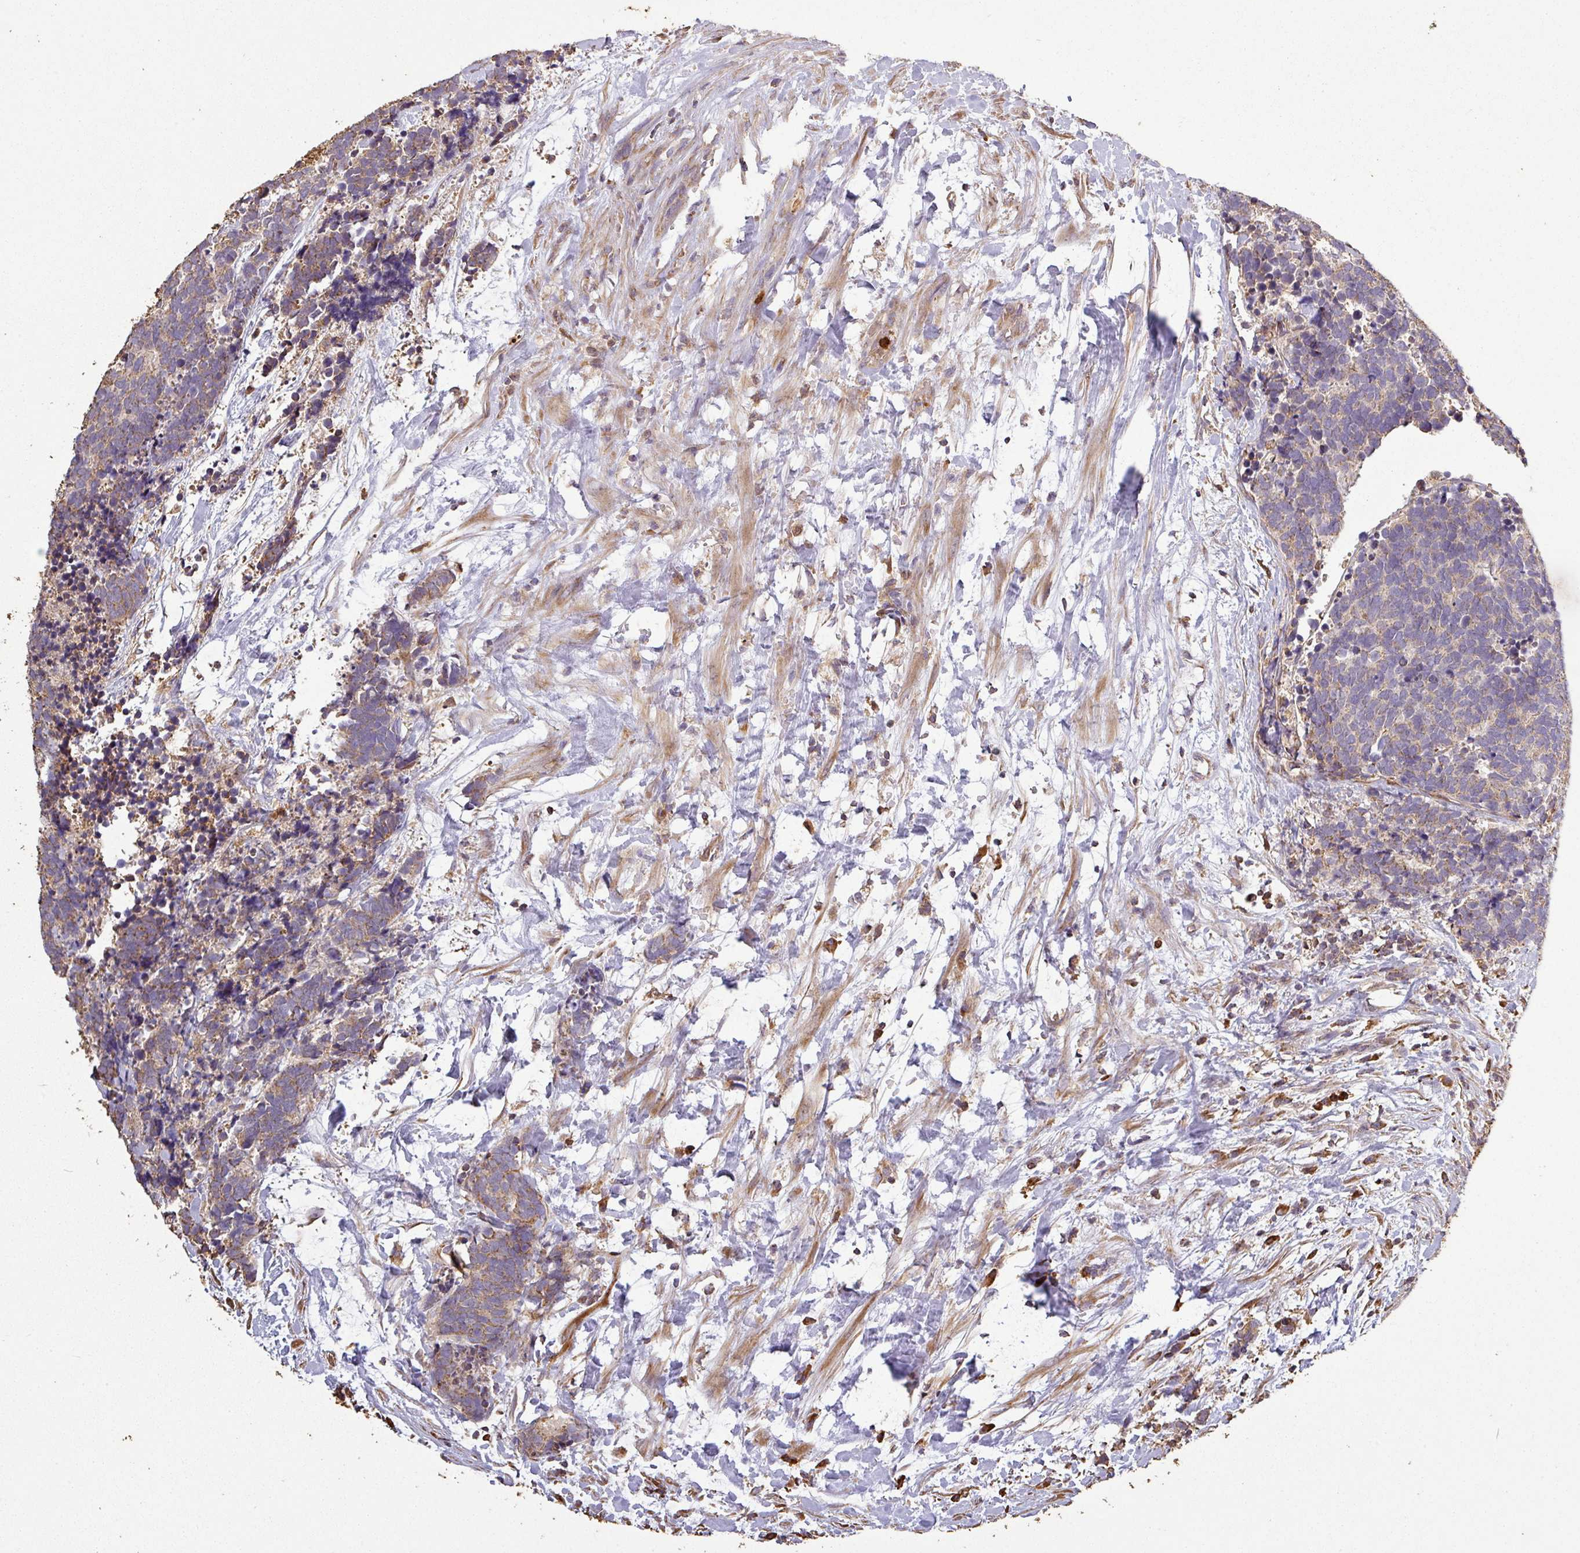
{"staining": {"intensity": "moderate", "quantity": ">75%", "location": "cytoplasmic/membranous"}, "tissue": "carcinoid", "cell_type": "Tumor cells", "image_type": "cancer", "snomed": [{"axis": "morphology", "description": "Carcinoma, NOS"}, {"axis": "morphology", "description": "Carcinoid, malignant, NOS"}, {"axis": "topography", "description": "Prostate"}], "caption": "Protein staining reveals moderate cytoplasmic/membranous expression in about >75% of tumor cells in carcinoid. The staining was performed using DAB to visualize the protein expression in brown, while the nuclei were stained in blue with hematoxylin (Magnification: 20x).", "gene": "PLEKHM1", "patient": {"sex": "male", "age": 57}}